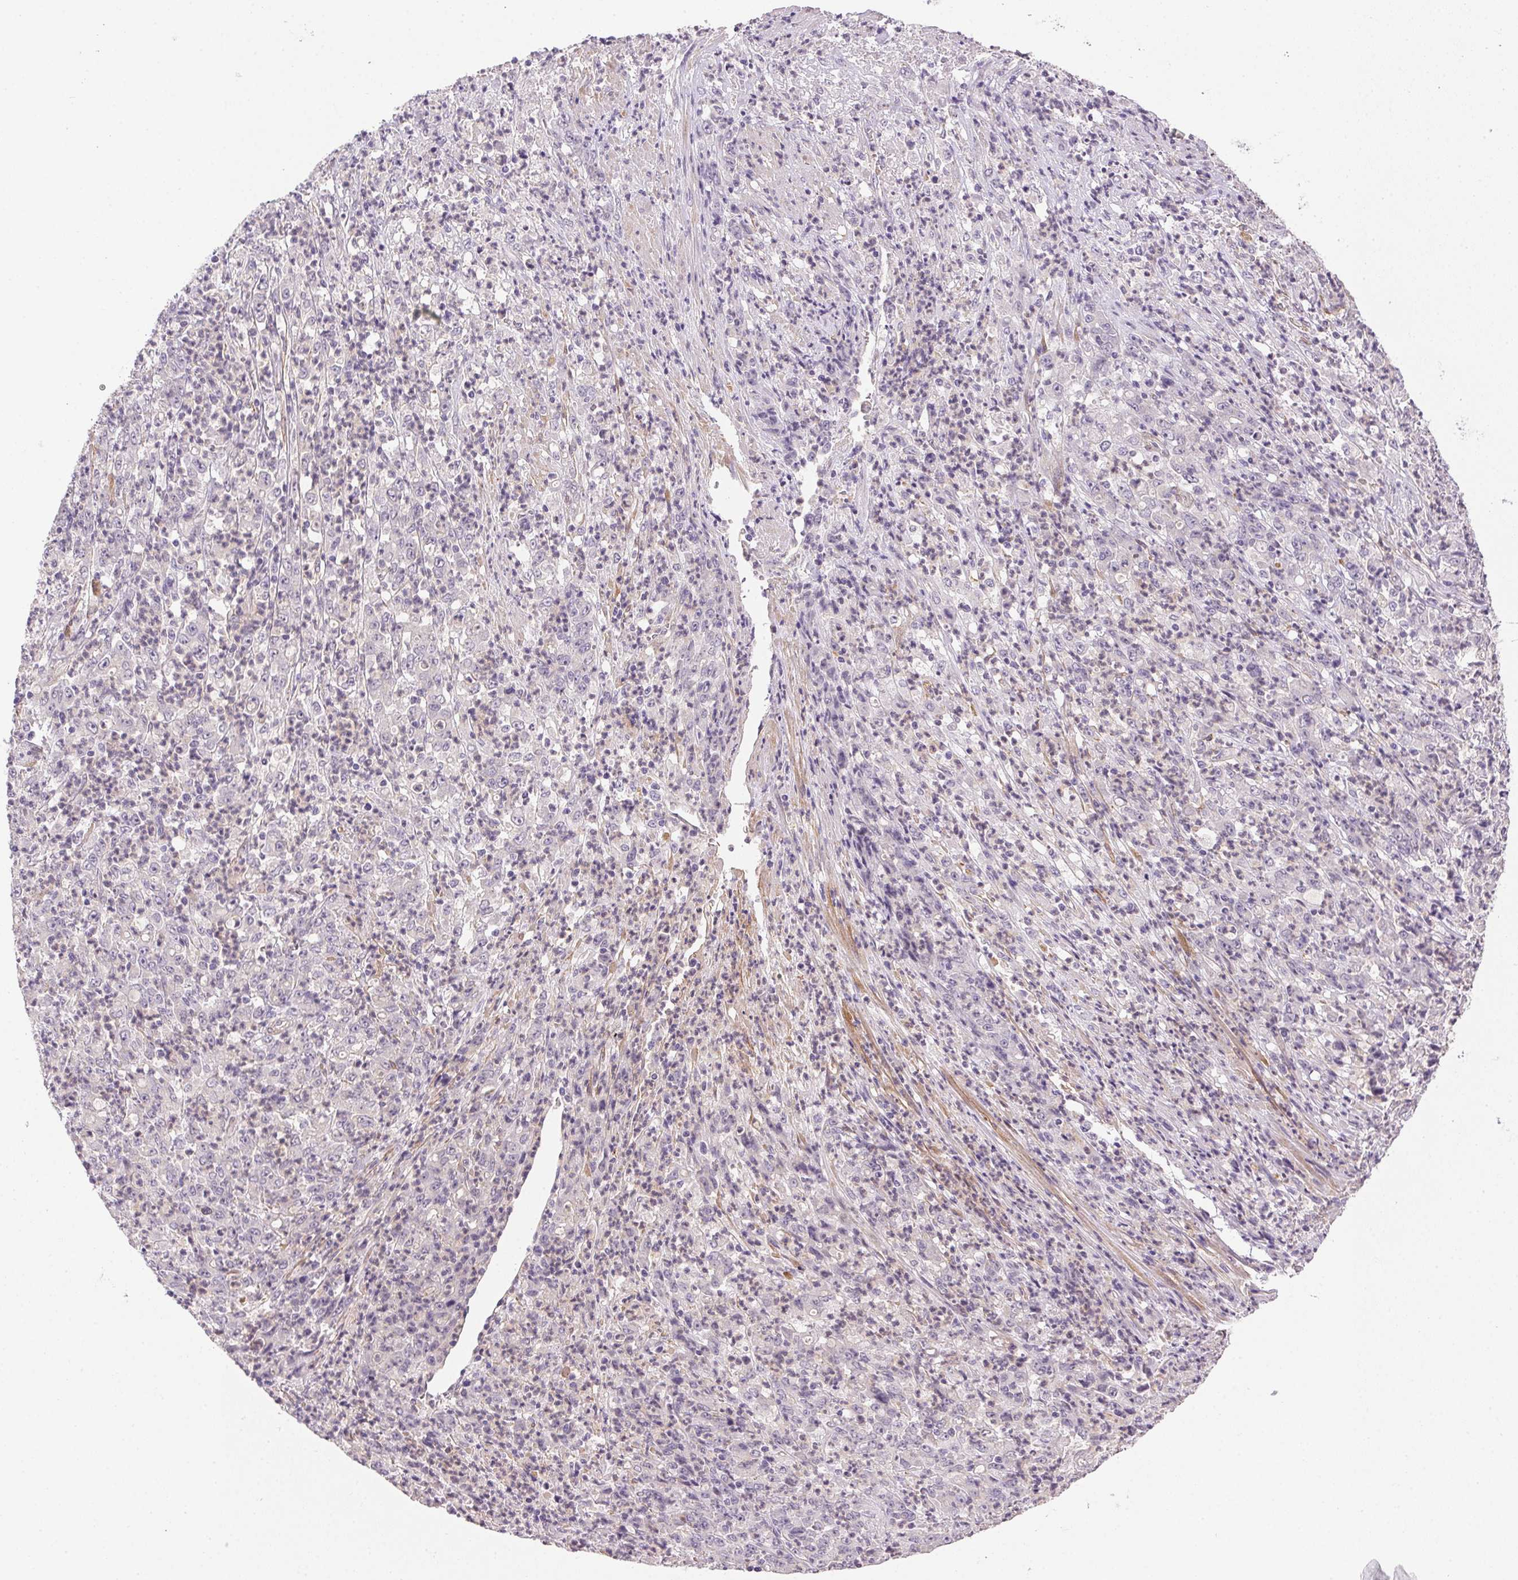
{"staining": {"intensity": "negative", "quantity": "none", "location": "none"}, "tissue": "stomach cancer", "cell_type": "Tumor cells", "image_type": "cancer", "snomed": [{"axis": "morphology", "description": "Adenocarcinoma, NOS"}, {"axis": "topography", "description": "Stomach, lower"}], "caption": "Immunohistochemistry (IHC) micrograph of stomach cancer (adenocarcinoma) stained for a protein (brown), which shows no staining in tumor cells. (Stains: DAB (3,3'-diaminobenzidine) IHC with hematoxylin counter stain, Microscopy: brightfield microscopy at high magnification).", "gene": "PRL", "patient": {"sex": "female", "age": 71}}